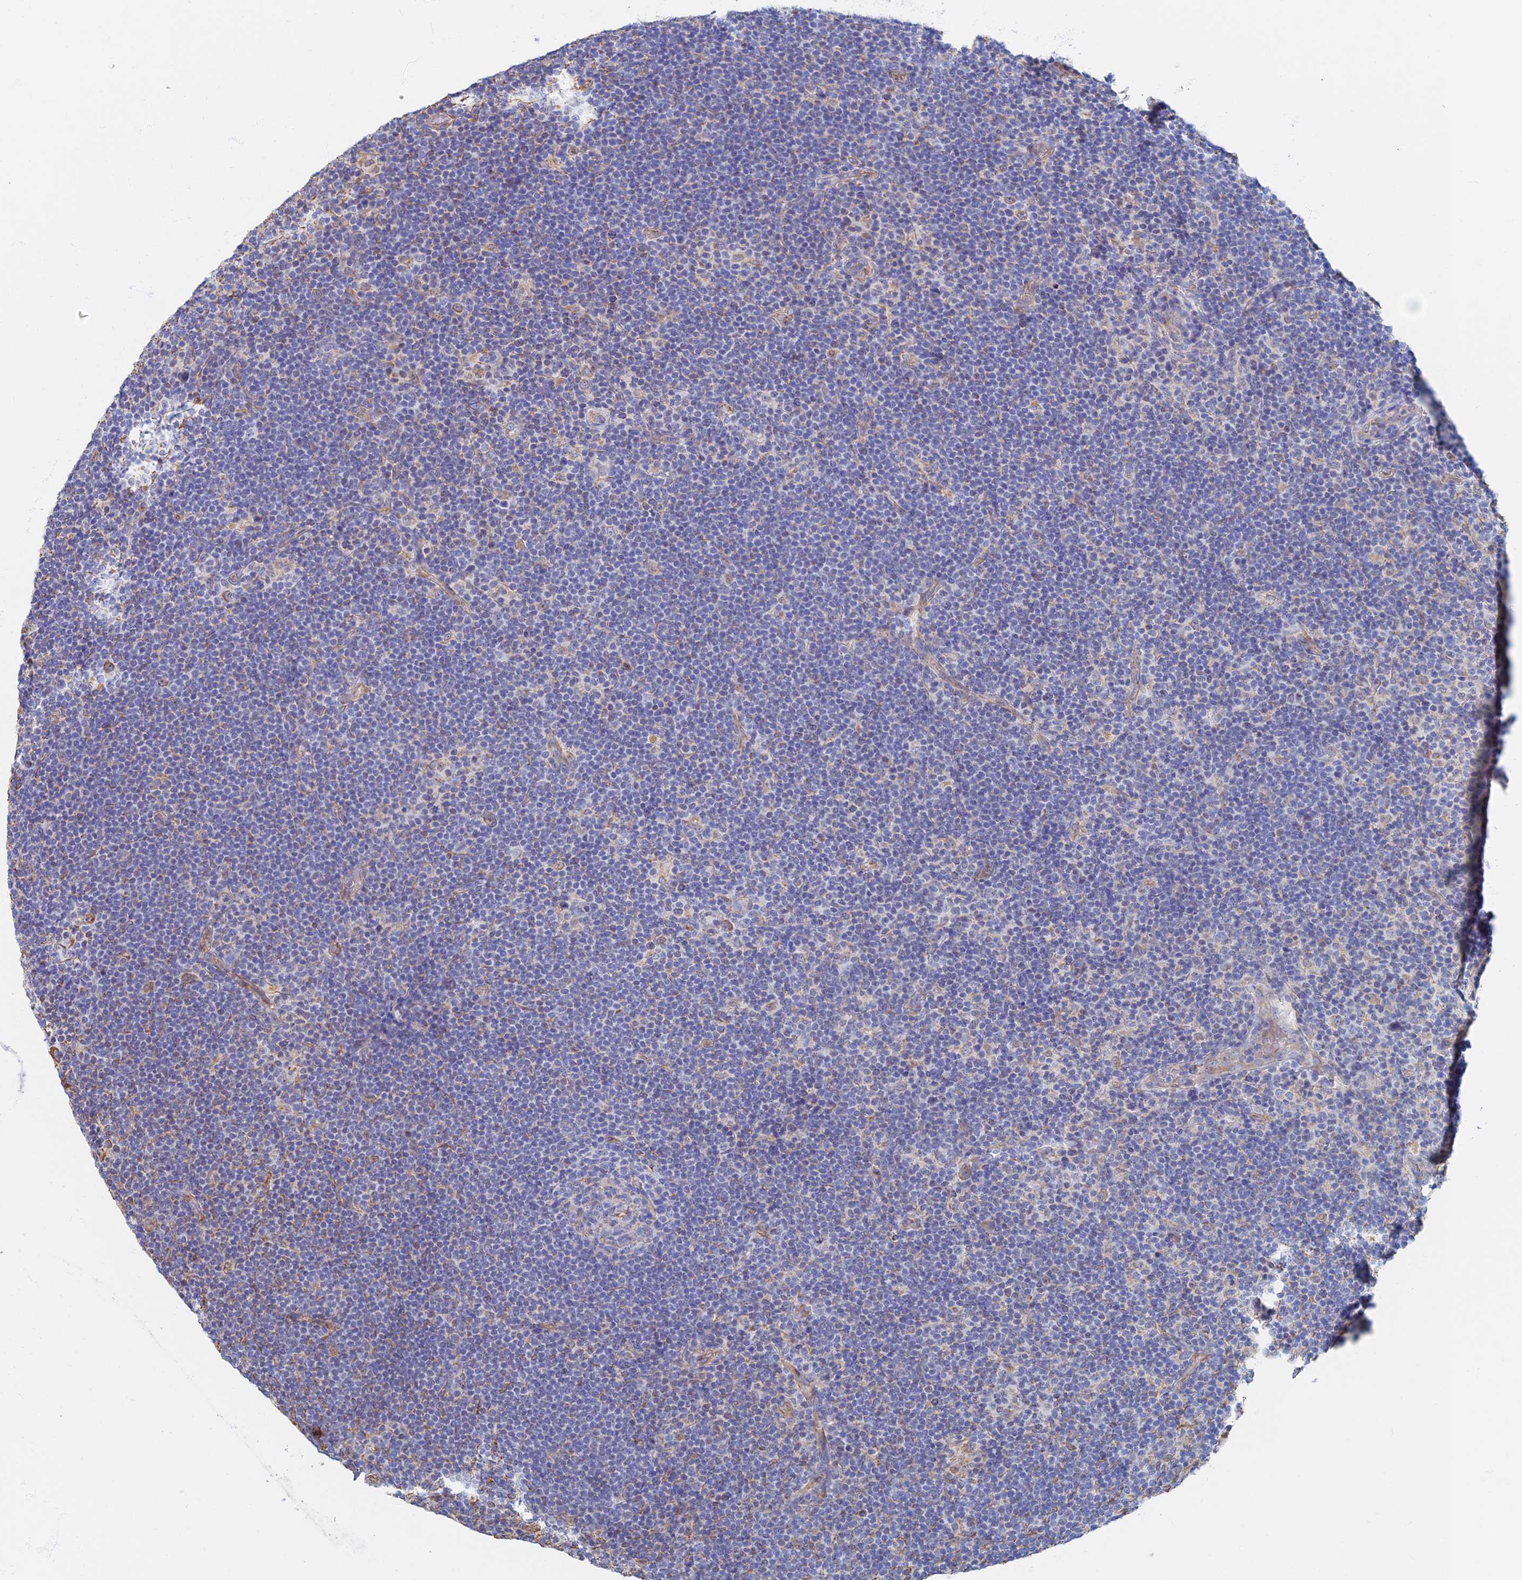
{"staining": {"intensity": "negative", "quantity": "none", "location": "none"}, "tissue": "lymphoma", "cell_type": "Tumor cells", "image_type": "cancer", "snomed": [{"axis": "morphology", "description": "Hodgkin's disease, NOS"}, {"axis": "topography", "description": "Lymph node"}], "caption": "The micrograph reveals no significant staining in tumor cells of lymphoma.", "gene": "RMC1", "patient": {"sex": "female", "age": 57}}